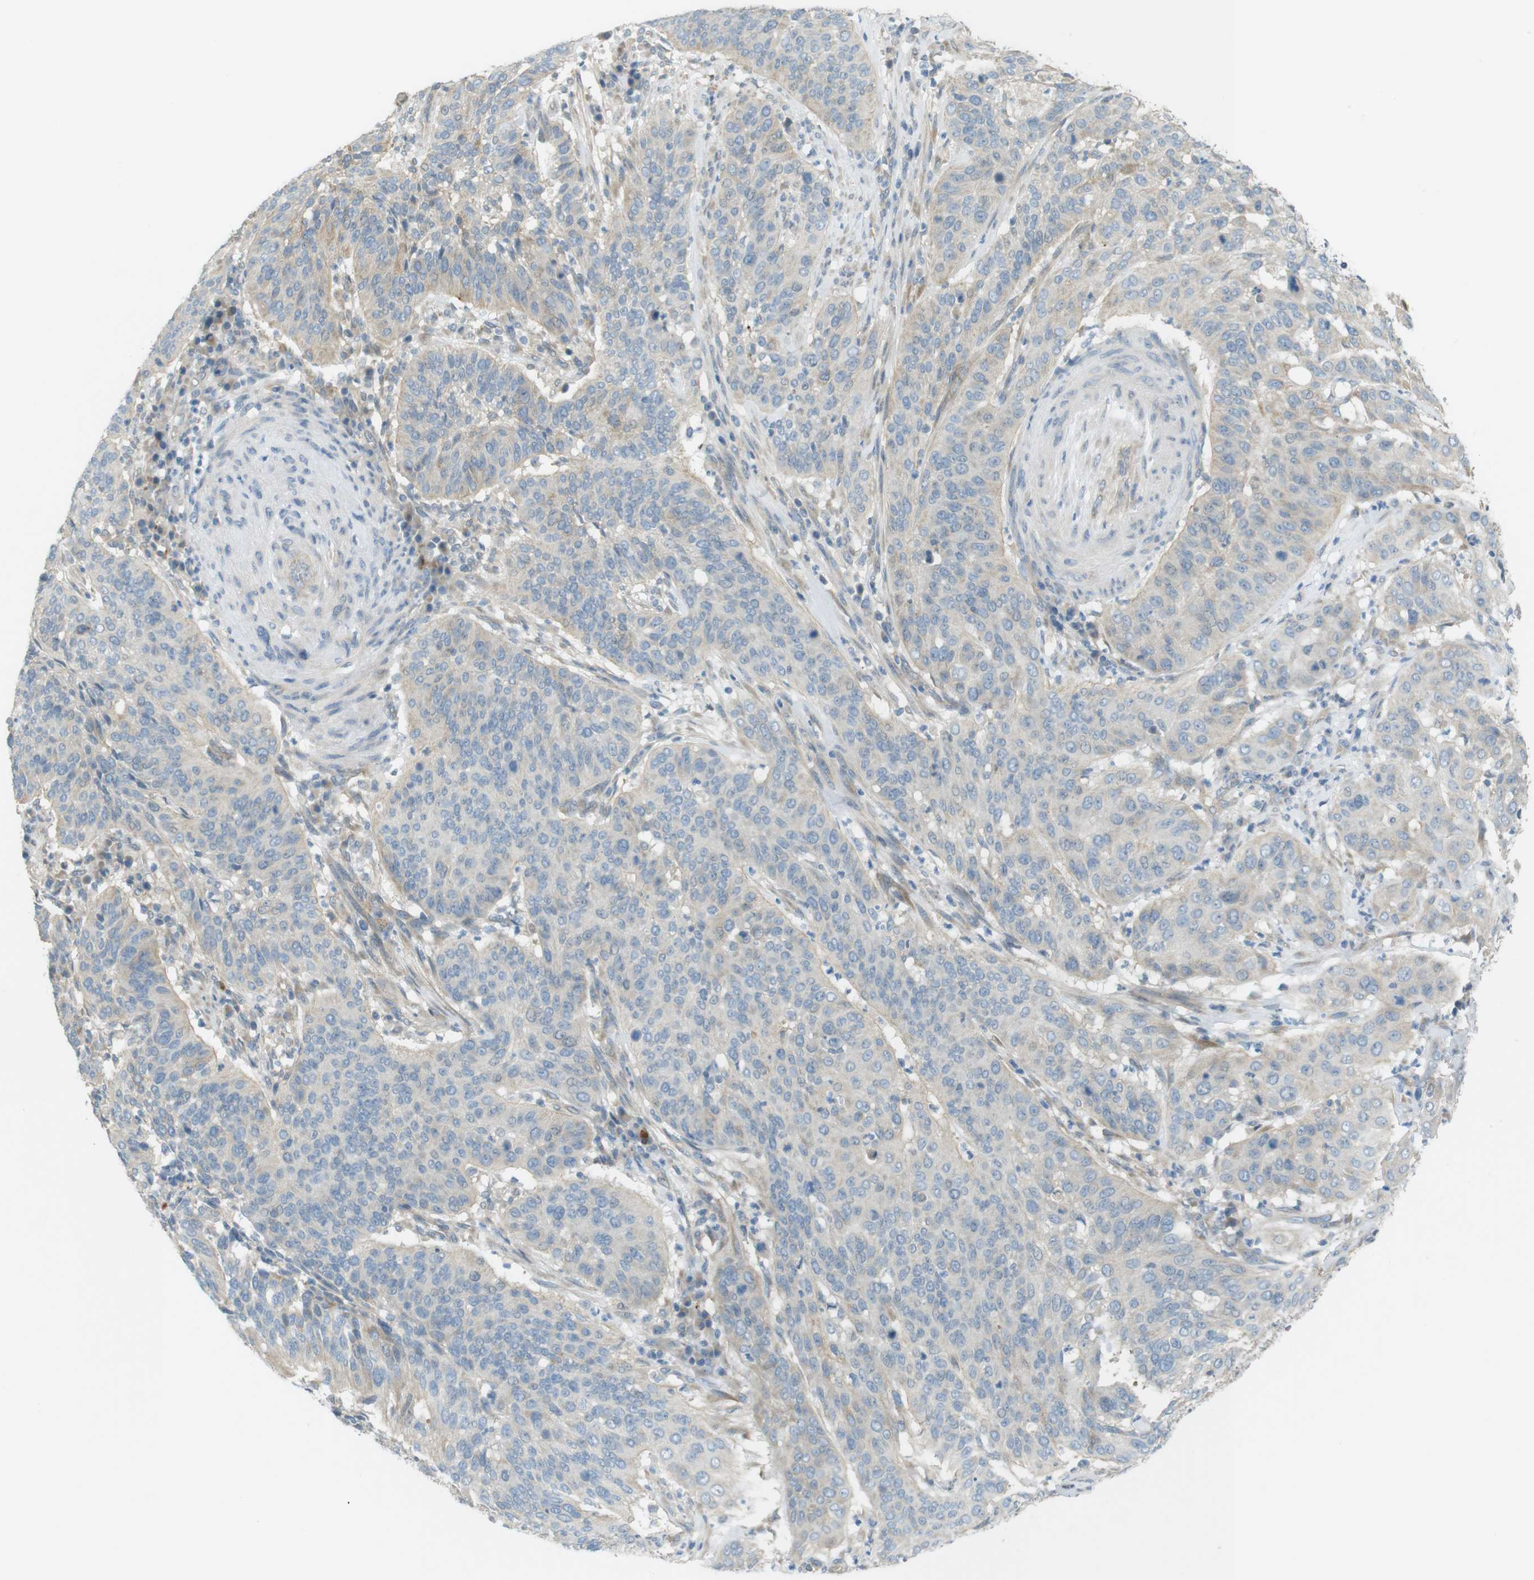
{"staining": {"intensity": "moderate", "quantity": "<25%", "location": "cytoplasmic/membranous"}, "tissue": "cervical cancer", "cell_type": "Tumor cells", "image_type": "cancer", "snomed": [{"axis": "morphology", "description": "Normal tissue, NOS"}, {"axis": "morphology", "description": "Squamous cell carcinoma, NOS"}, {"axis": "topography", "description": "Cervix"}], "caption": "Protein expression analysis of squamous cell carcinoma (cervical) shows moderate cytoplasmic/membranous positivity in about <25% of tumor cells.", "gene": "TMEM41B", "patient": {"sex": "female", "age": 39}}